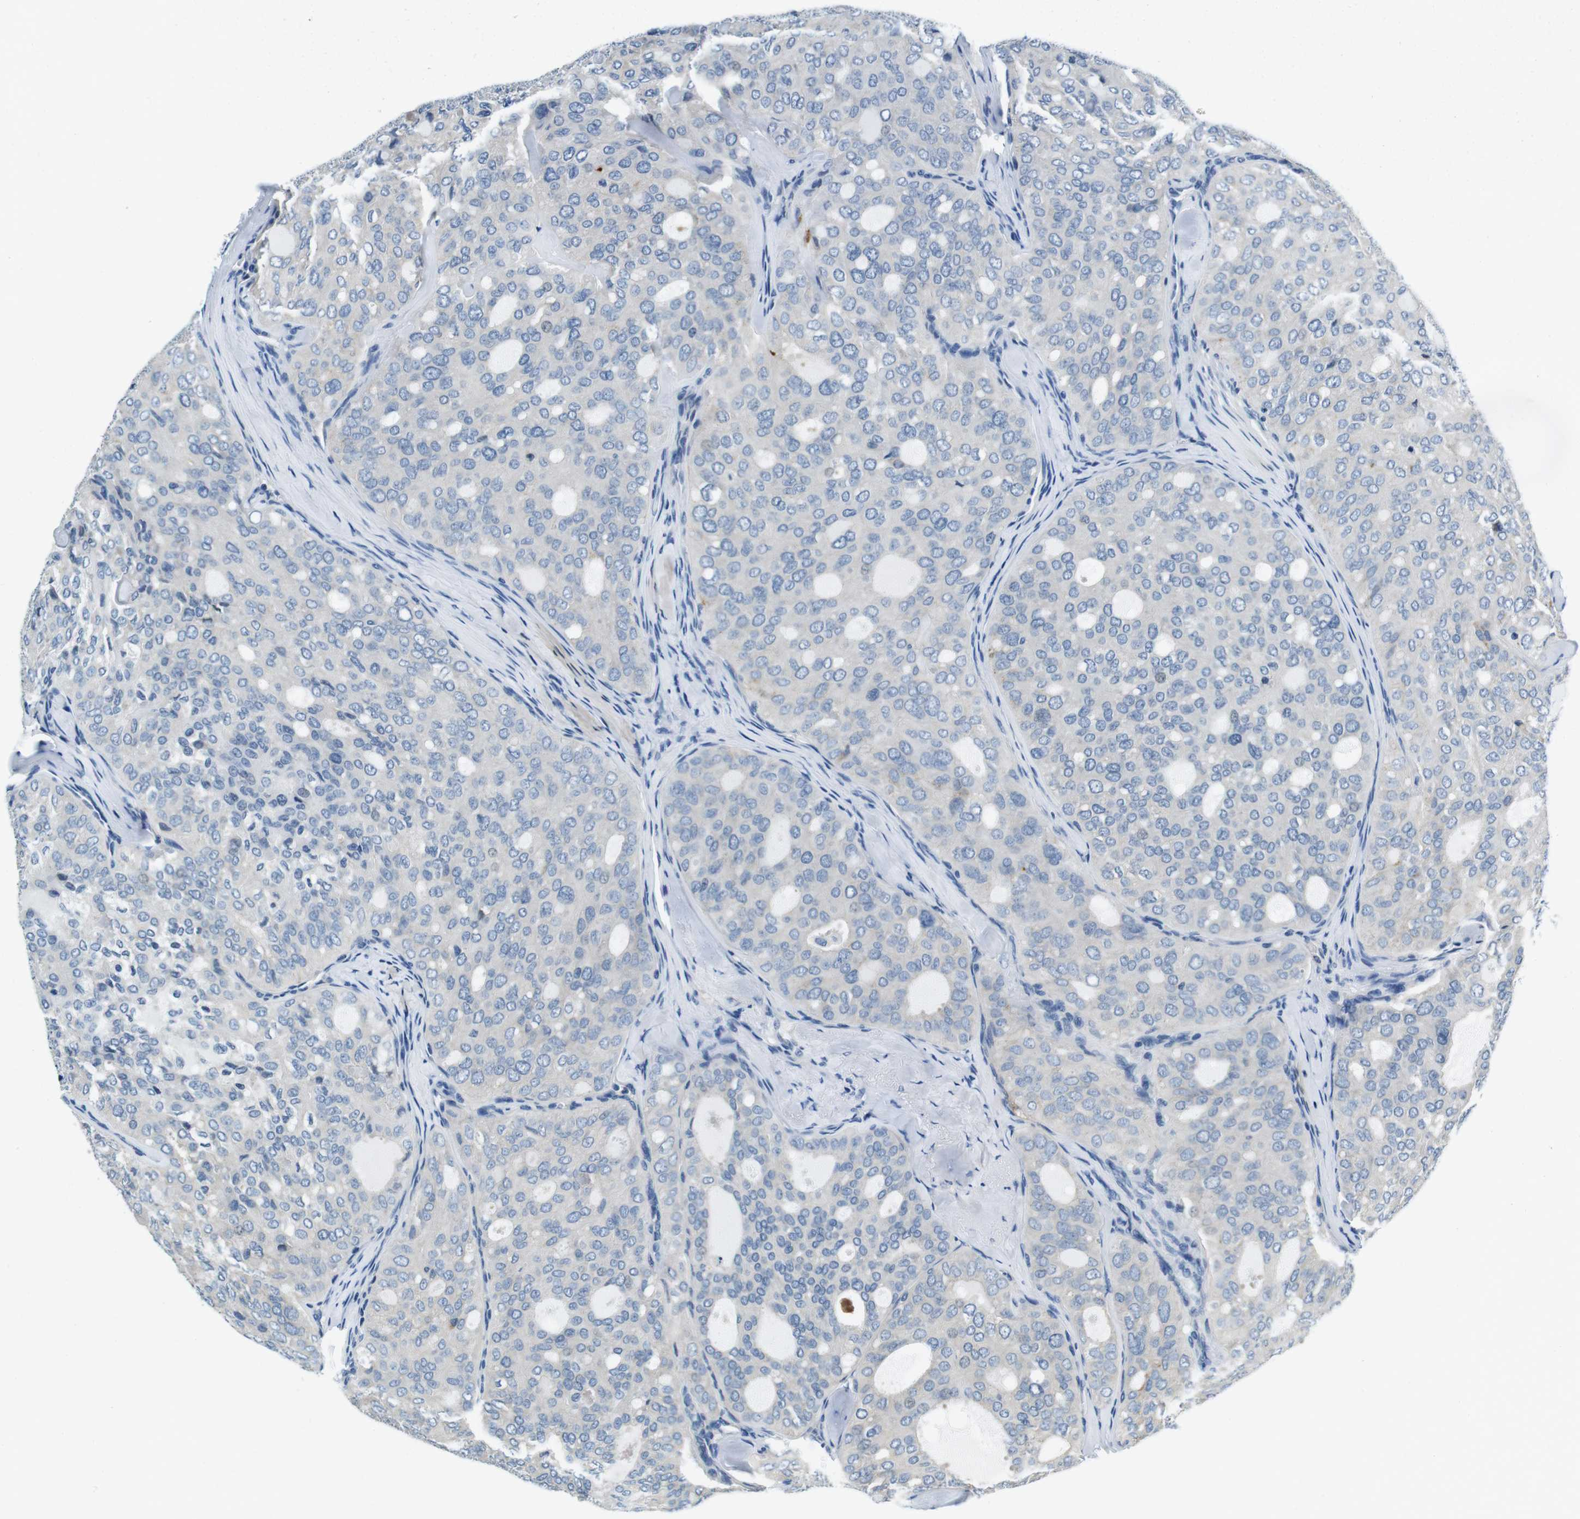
{"staining": {"intensity": "negative", "quantity": "none", "location": "none"}, "tissue": "thyroid cancer", "cell_type": "Tumor cells", "image_type": "cancer", "snomed": [{"axis": "morphology", "description": "Follicular adenoma carcinoma, NOS"}, {"axis": "topography", "description": "Thyroid gland"}], "caption": "Immunohistochemistry of thyroid cancer reveals no expression in tumor cells.", "gene": "KCNJ5", "patient": {"sex": "male", "age": 75}}